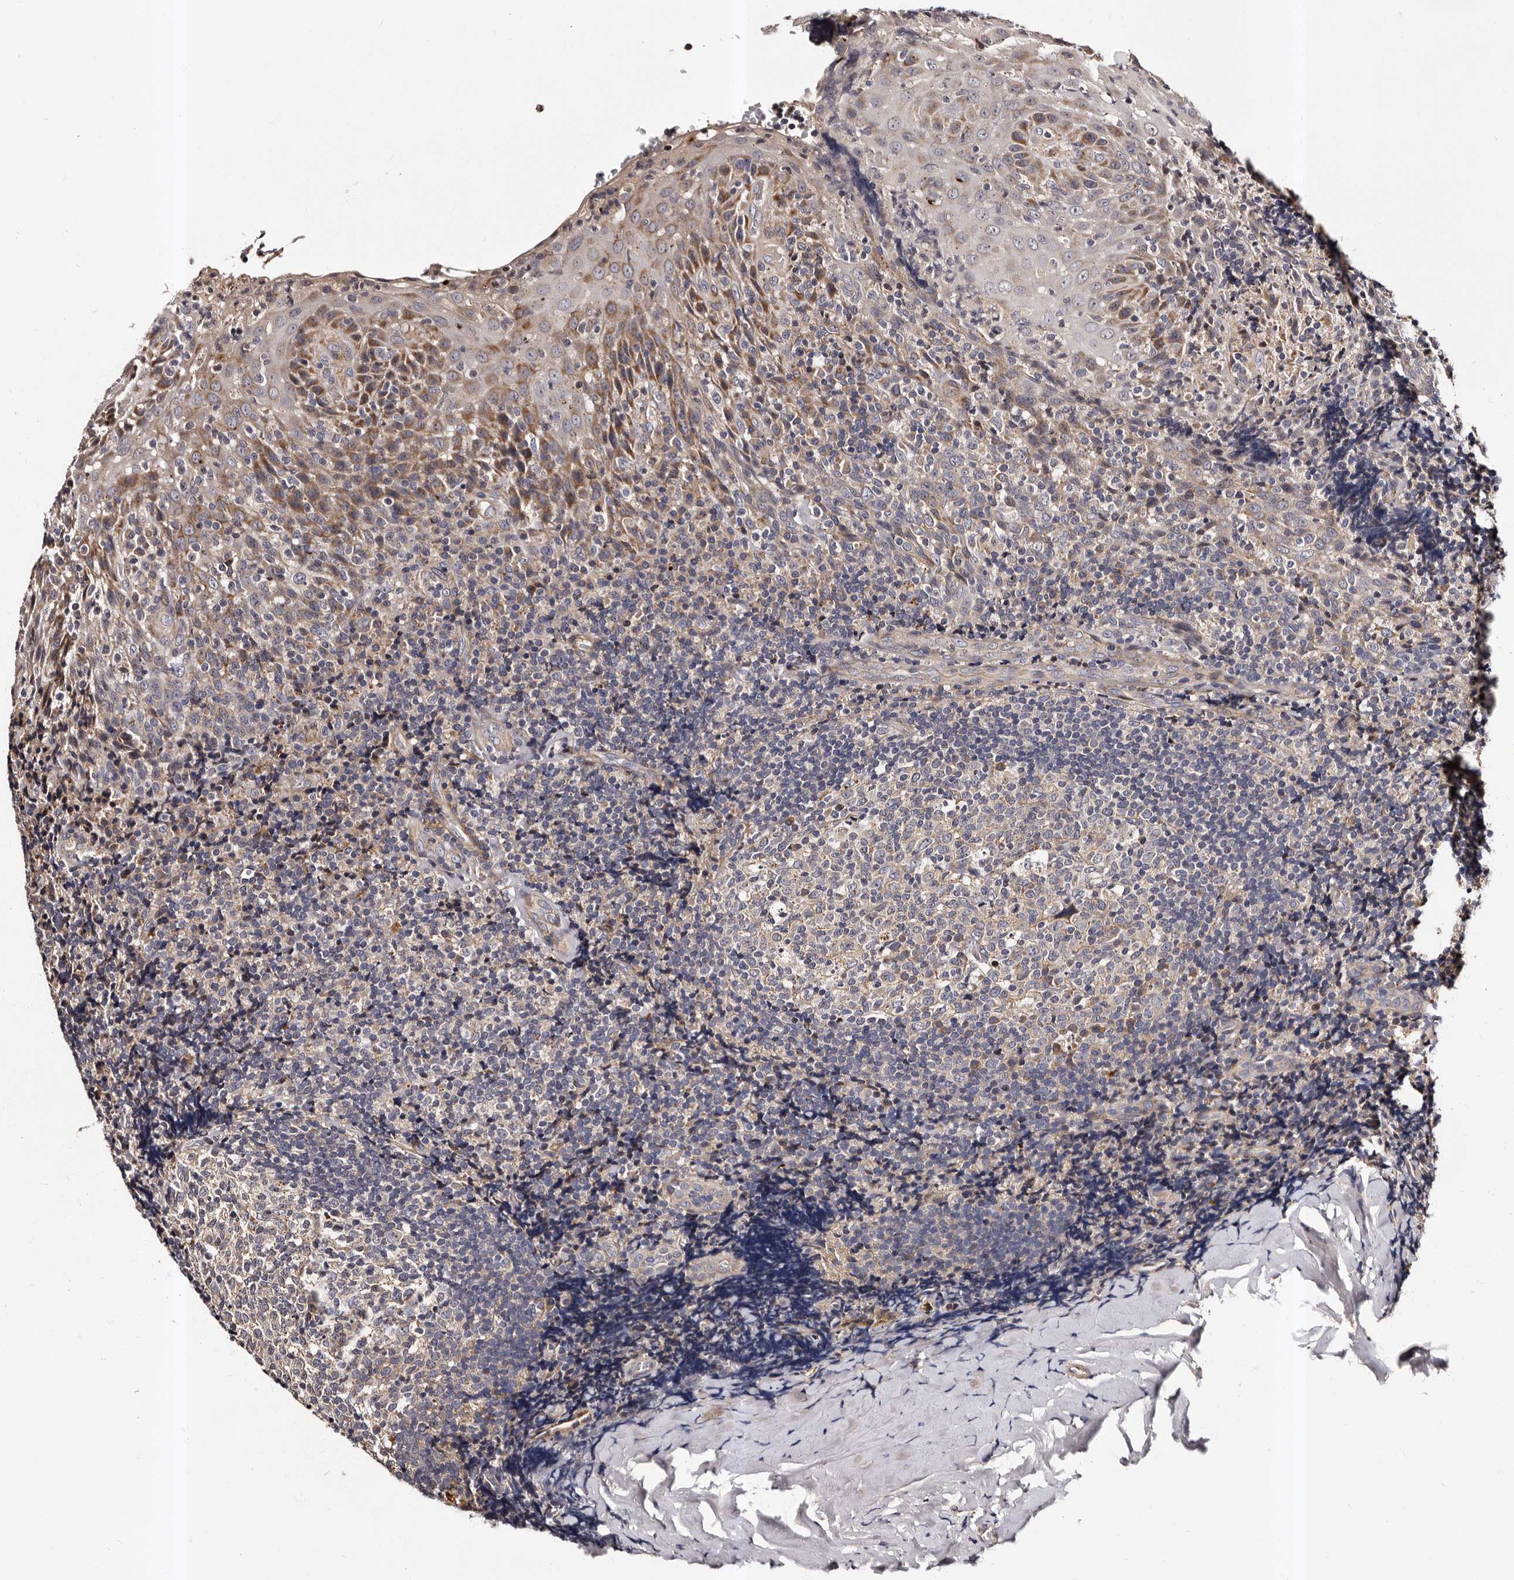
{"staining": {"intensity": "weak", "quantity": "<25%", "location": "cytoplasmic/membranous"}, "tissue": "tonsil", "cell_type": "Germinal center cells", "image_type": "normal", "snomed": [{"axis": "morphology", "description": "Normal tissue, NOS"}, {"axis": "topography", "description": "Tonsil"}], "caption": "Image shows no protein staining in germinal center cells of normal tonsil. The staining is performed using DAB brown chromogen with nuclei counter-stained in using hematoxylin.", "gene": "ADCK5", "patient": {"sex": "male", "age": 37}}